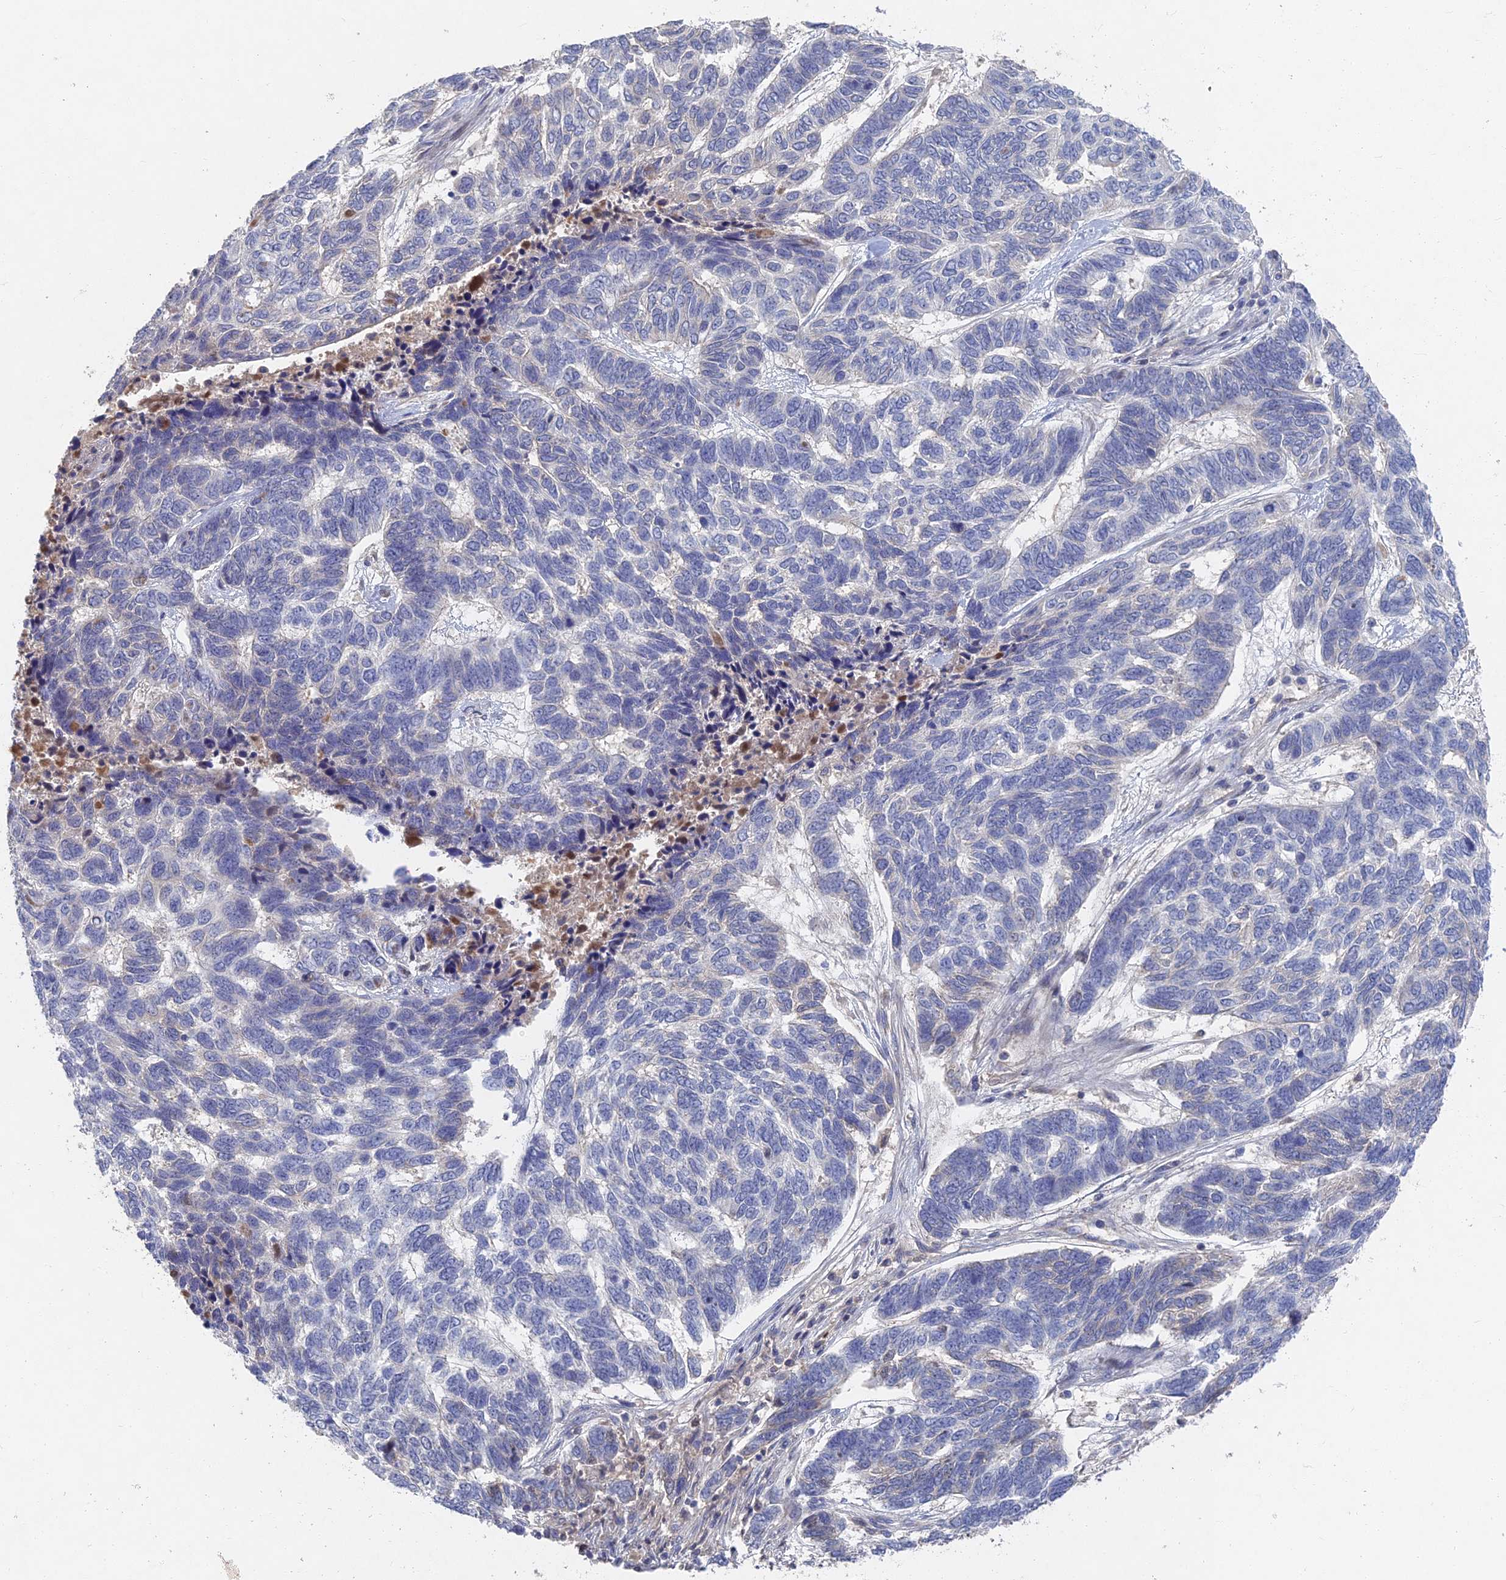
{"staining": {"intensity": "negative", "quantity": "none", "location": "none"}, "tissue": "skin cancer", "cell_type": "Tumor cells", "image_type": "cancer", "snomed": [{"axis": "morphology", "description": "Basal cell carcinoma"}, {"axis": "topography", "description": "Skin"}], "caption": "Immunohistochemistry (IHC) photomicrograph of neoplastic tissue: human skin basal cell carcinoma stained with DAB demonstrates no significant protein staining in tumor cells.", "gene": "GNA15", "patient": {"sex": "female", "age": 65}}